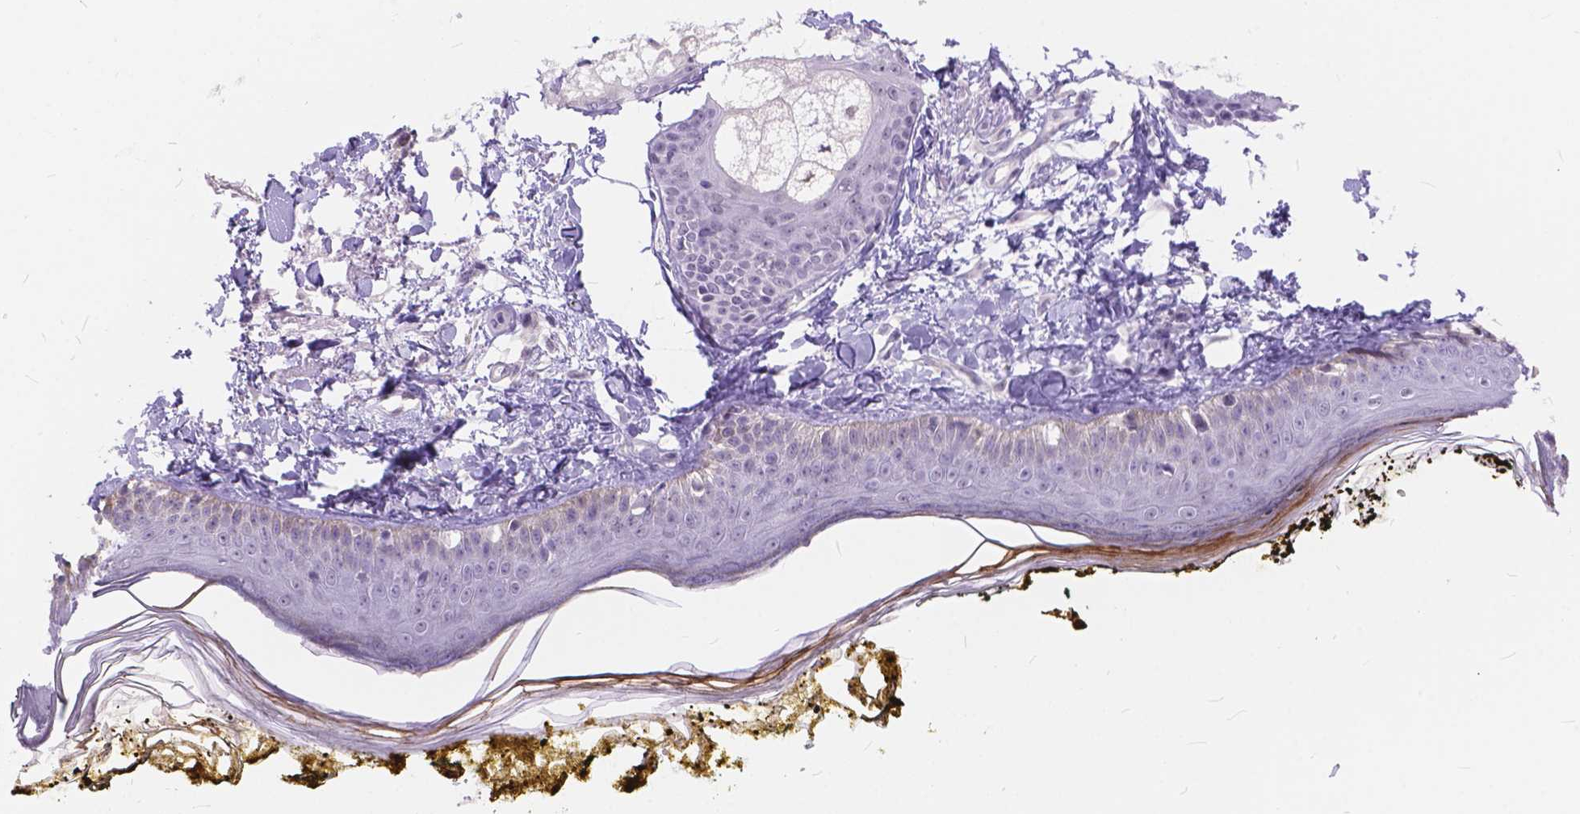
{"staining": {"intensity": "negative", "quantity": "none", "location": "none"}, "tissue": "skin", "cell_type": "Fibroblasts", "image_type": "normal", "snomed": [{"axis": "morphology", "description": "Normal tissue, NOS"}, {"axis": "topography", "description": "Skin"}], "caption": "Skin stained for a protein using immunohistochemistry (IHC) exhibits no positivity fibroblasts.", "gene": "MAN2C1", "patient": {"sex": "male", "age": 76}}